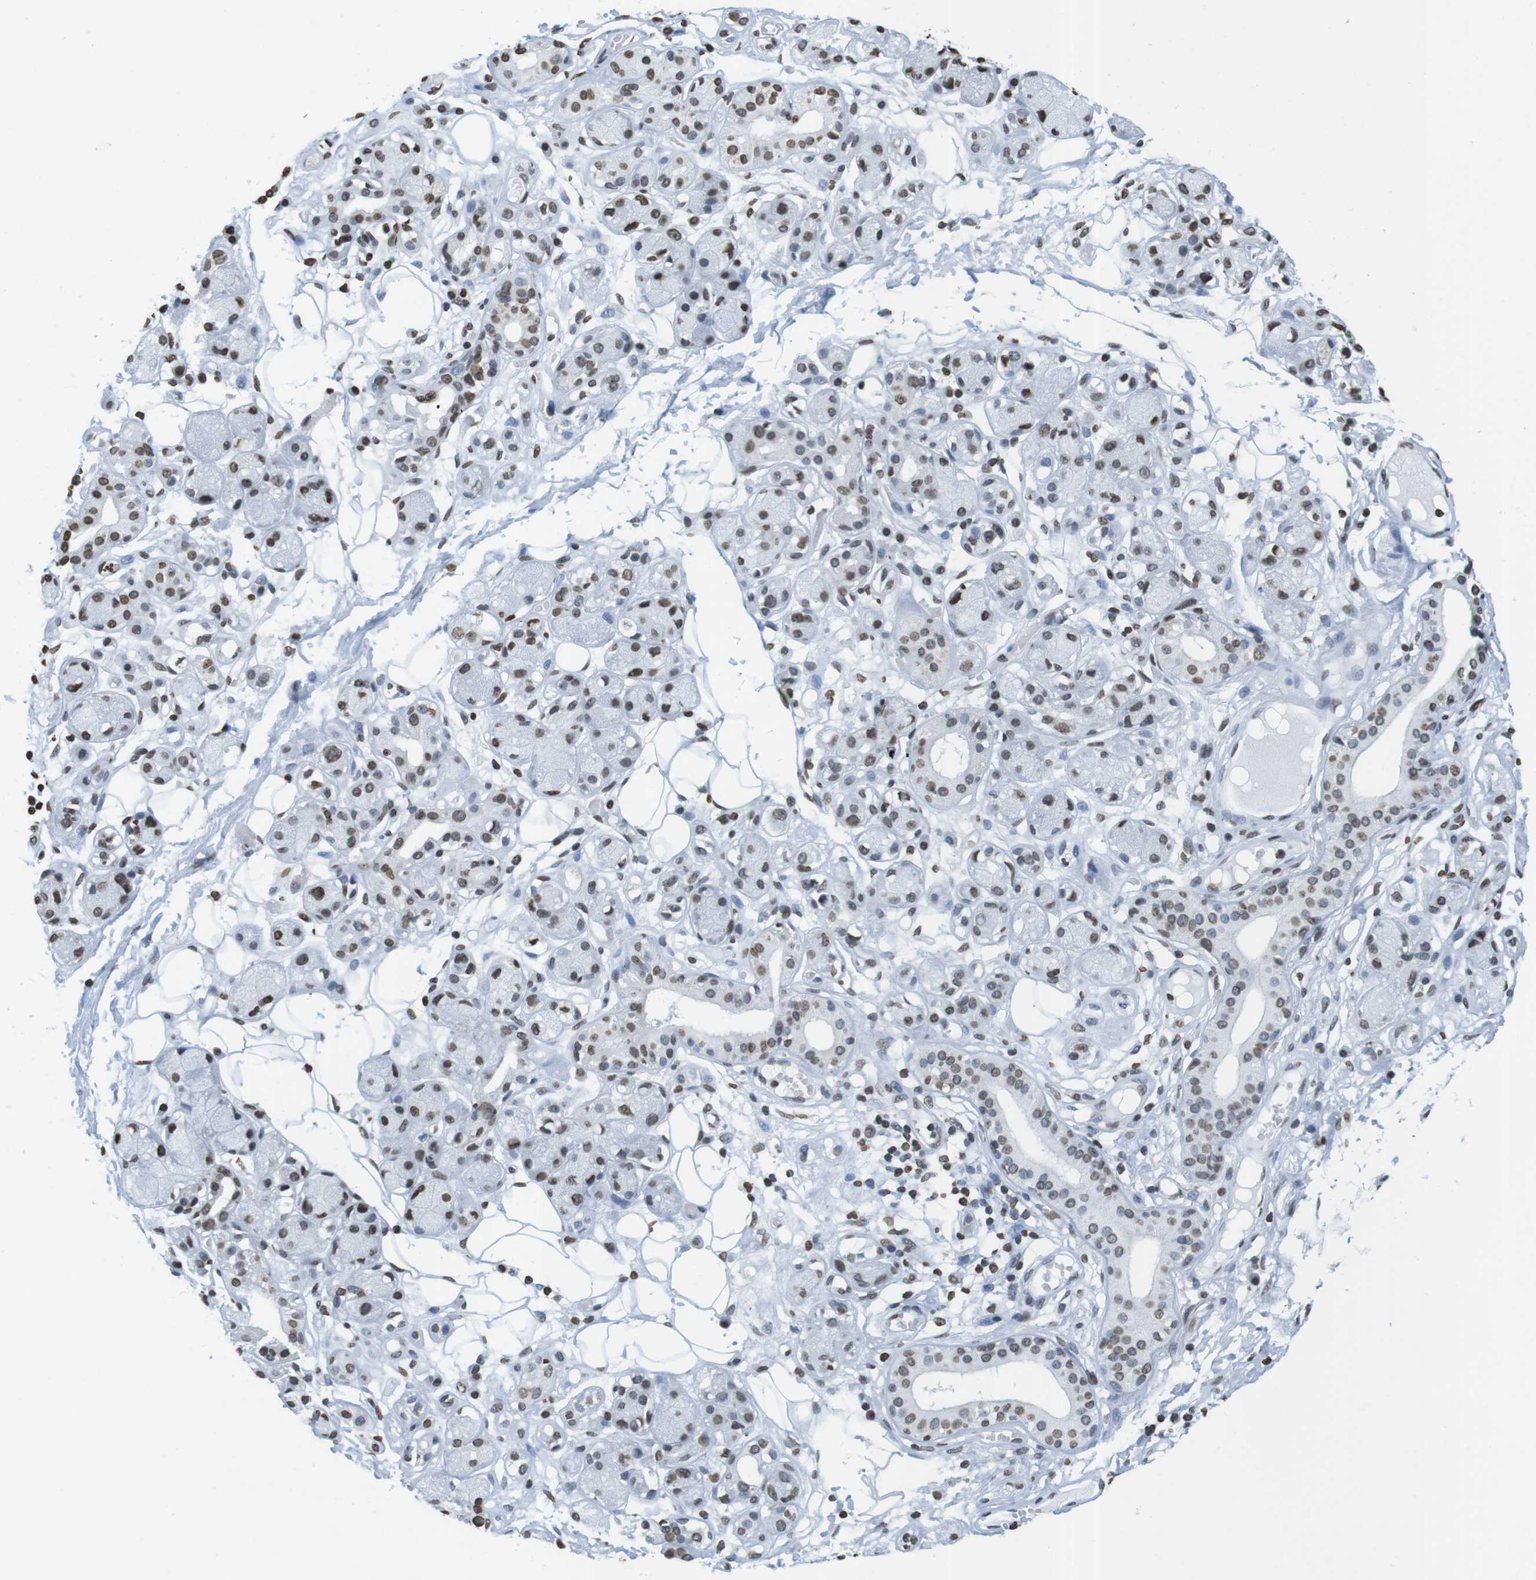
{"staining": {"intensity": "moderate", "quantity": ">75%", "location": "nuclear"}, "tissue": "adipose tissue", "cell_type": "Adipocytes", "image_type": "normal", "snomed": [{"axis": "morphology", "description": "Normal tissue, NOS"}, {"axis": "morphology", "description": "Inflammation, NOS"}, {"axis": "topography", "description": "Vascular tissue"}, {"axis": "topography", "description": "Salivary gland"}], "caption": "This is a photomicrograph of IHC staining of benign adipose tissue, which shows moderate positivity in the nuclear of adipocytes.", "gene": "BSX", "patient": {"sex": "female", "age": 75}}